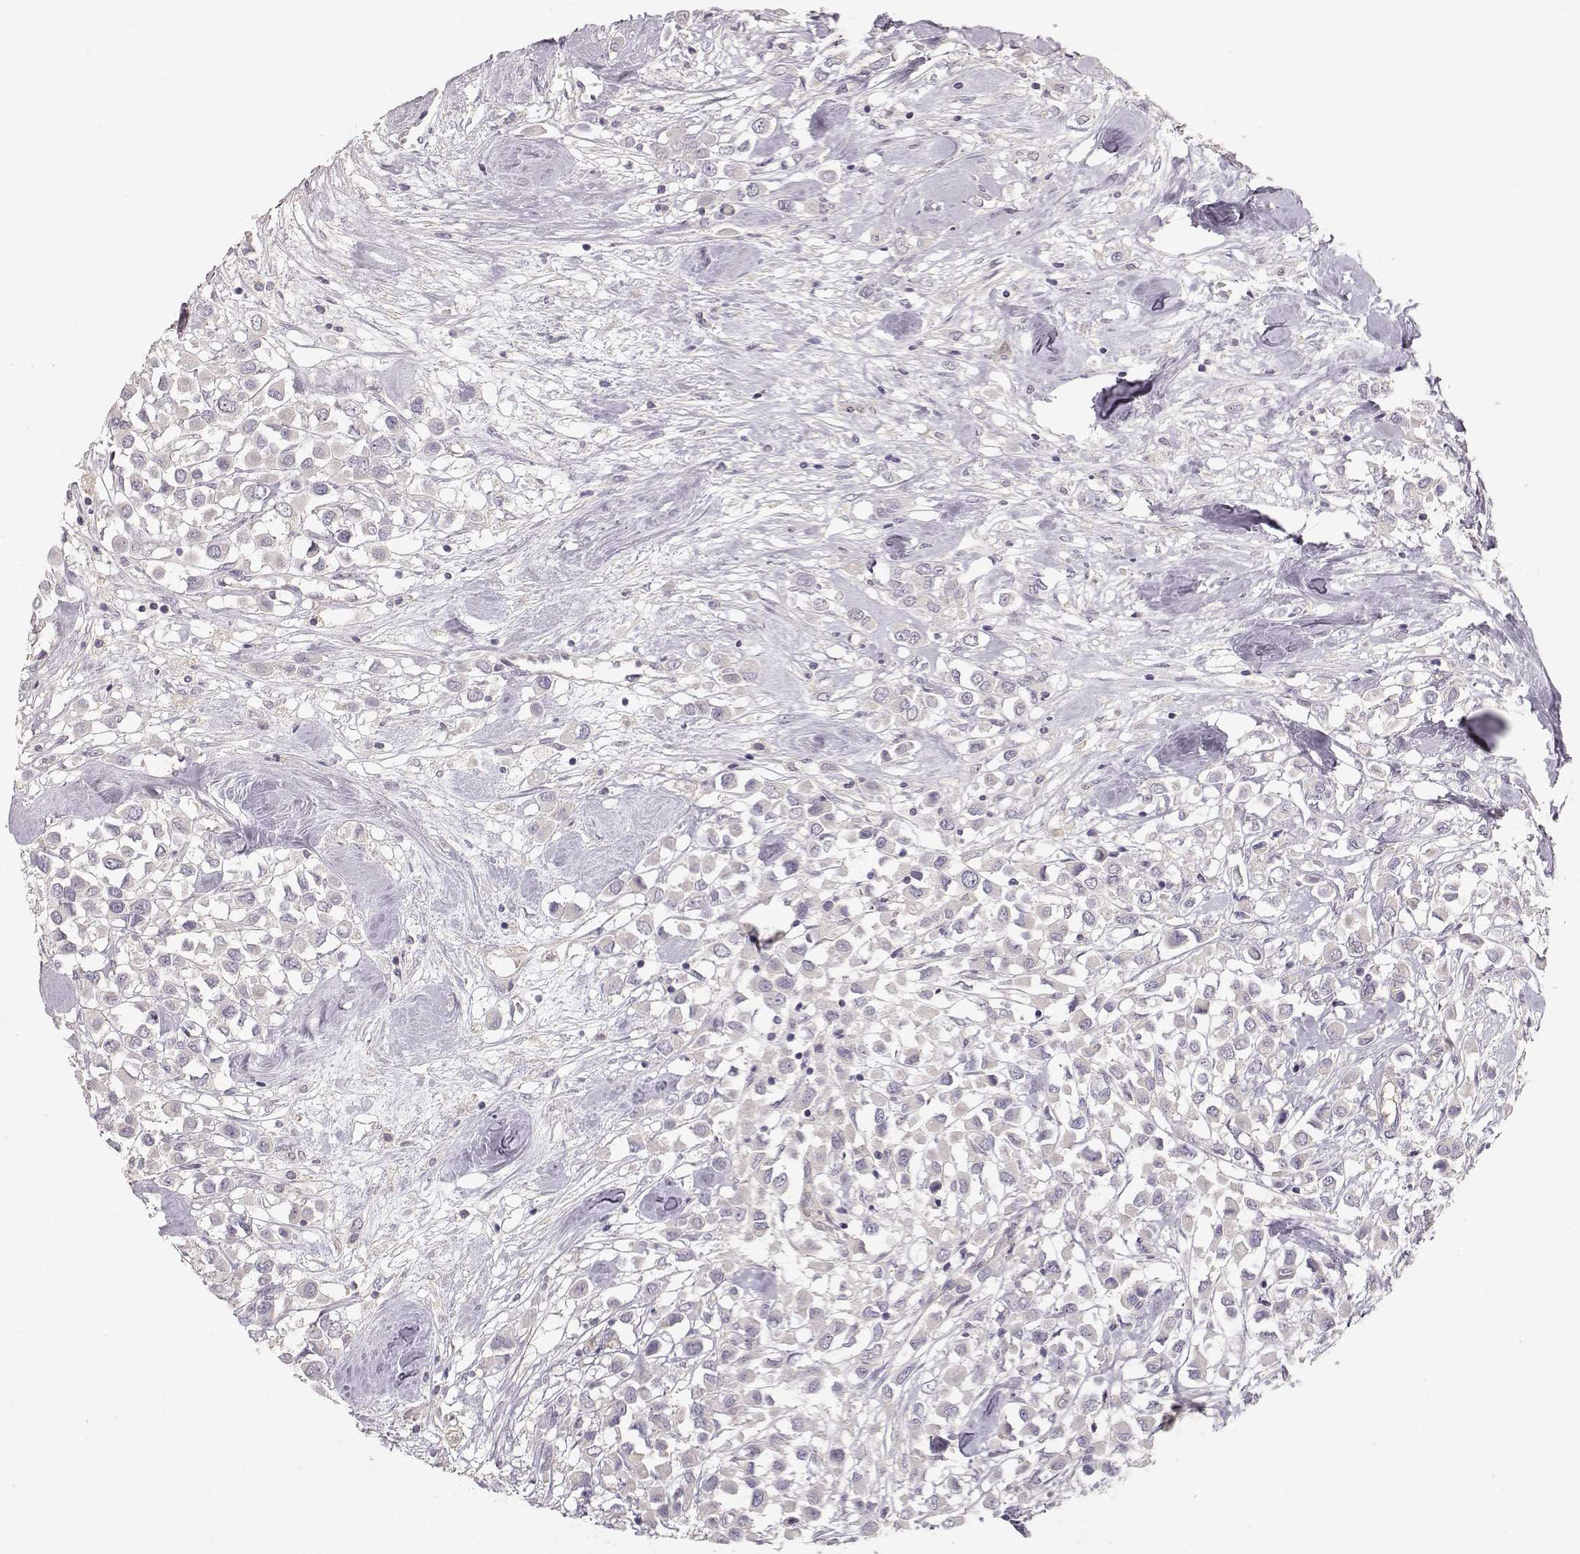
{"staining": {"intensity": "negative", "quantity": "none", "location": "none"}, "tissue": "breast cancer", "cell_type": "Tumor cells", "image_type": "cancer", "snomed": [{"axis": "morphology", "description": "Duct carcinoma"}, {"axis": "topography", "description": "Breast"}], "caption": "This histopathology image is of breast invasive ductal carcinoma stained with immunohistochemistry (IHC) to label a protein in brown with the nuclei are counter-stained blue. There is no positivity in tumor cells. (Stains: DAB (3,3'-diaminobenzidine) immunohistochemistry with hematoxylin counter stain, Microscopy: brightfield microscopy at high magnification).", "gene": "ARHGAP8", "patient": {"sex": "female", "age": 61}}